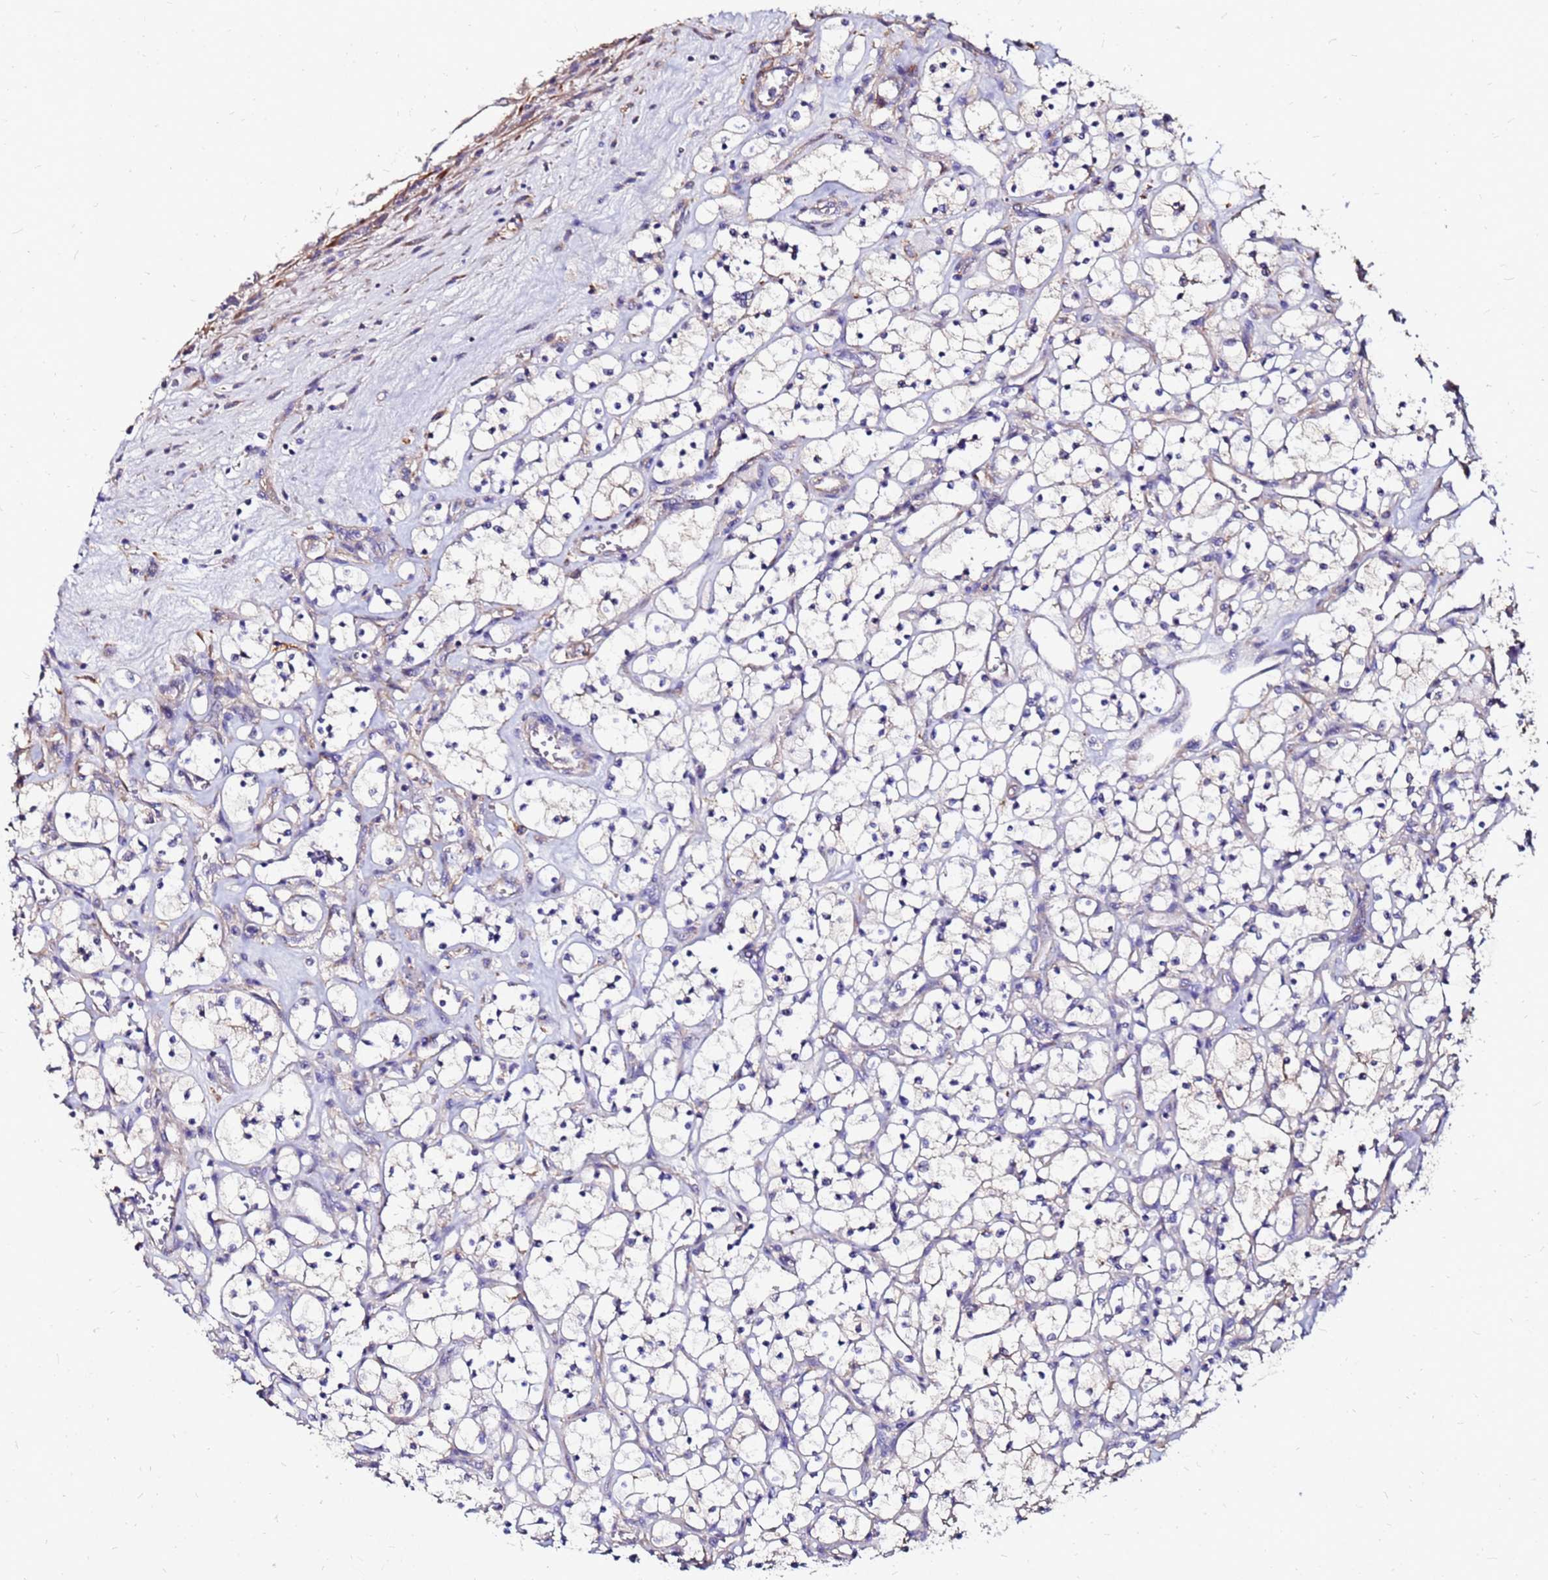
{"staining": {"intensity": "negative", "quantity": "none", "location": "none"}, "tissue": "renal cancer", "cell_type": "Tumor cells", "image_type": "cancer", "snomed": [{"axis": "morphology", "description": "Adenocarcinoma, NOS"}, {"axis": "topography", "description": "Kidney"}], "caption": "This image is of adenocarcinoma (renal) stained with IHC to label a protein in brown with the nuclei are counter-stained blue. There is no staining in tumor cells. Brightfield microscopy of immunohistochemistry stained with DAB (3,3'-diaminobenzidine) (brown) and hematoxylin (blue), captured at high magnification.", "gene": "ARHGEF5", "patient": {"sex": "female", "age": 69}}